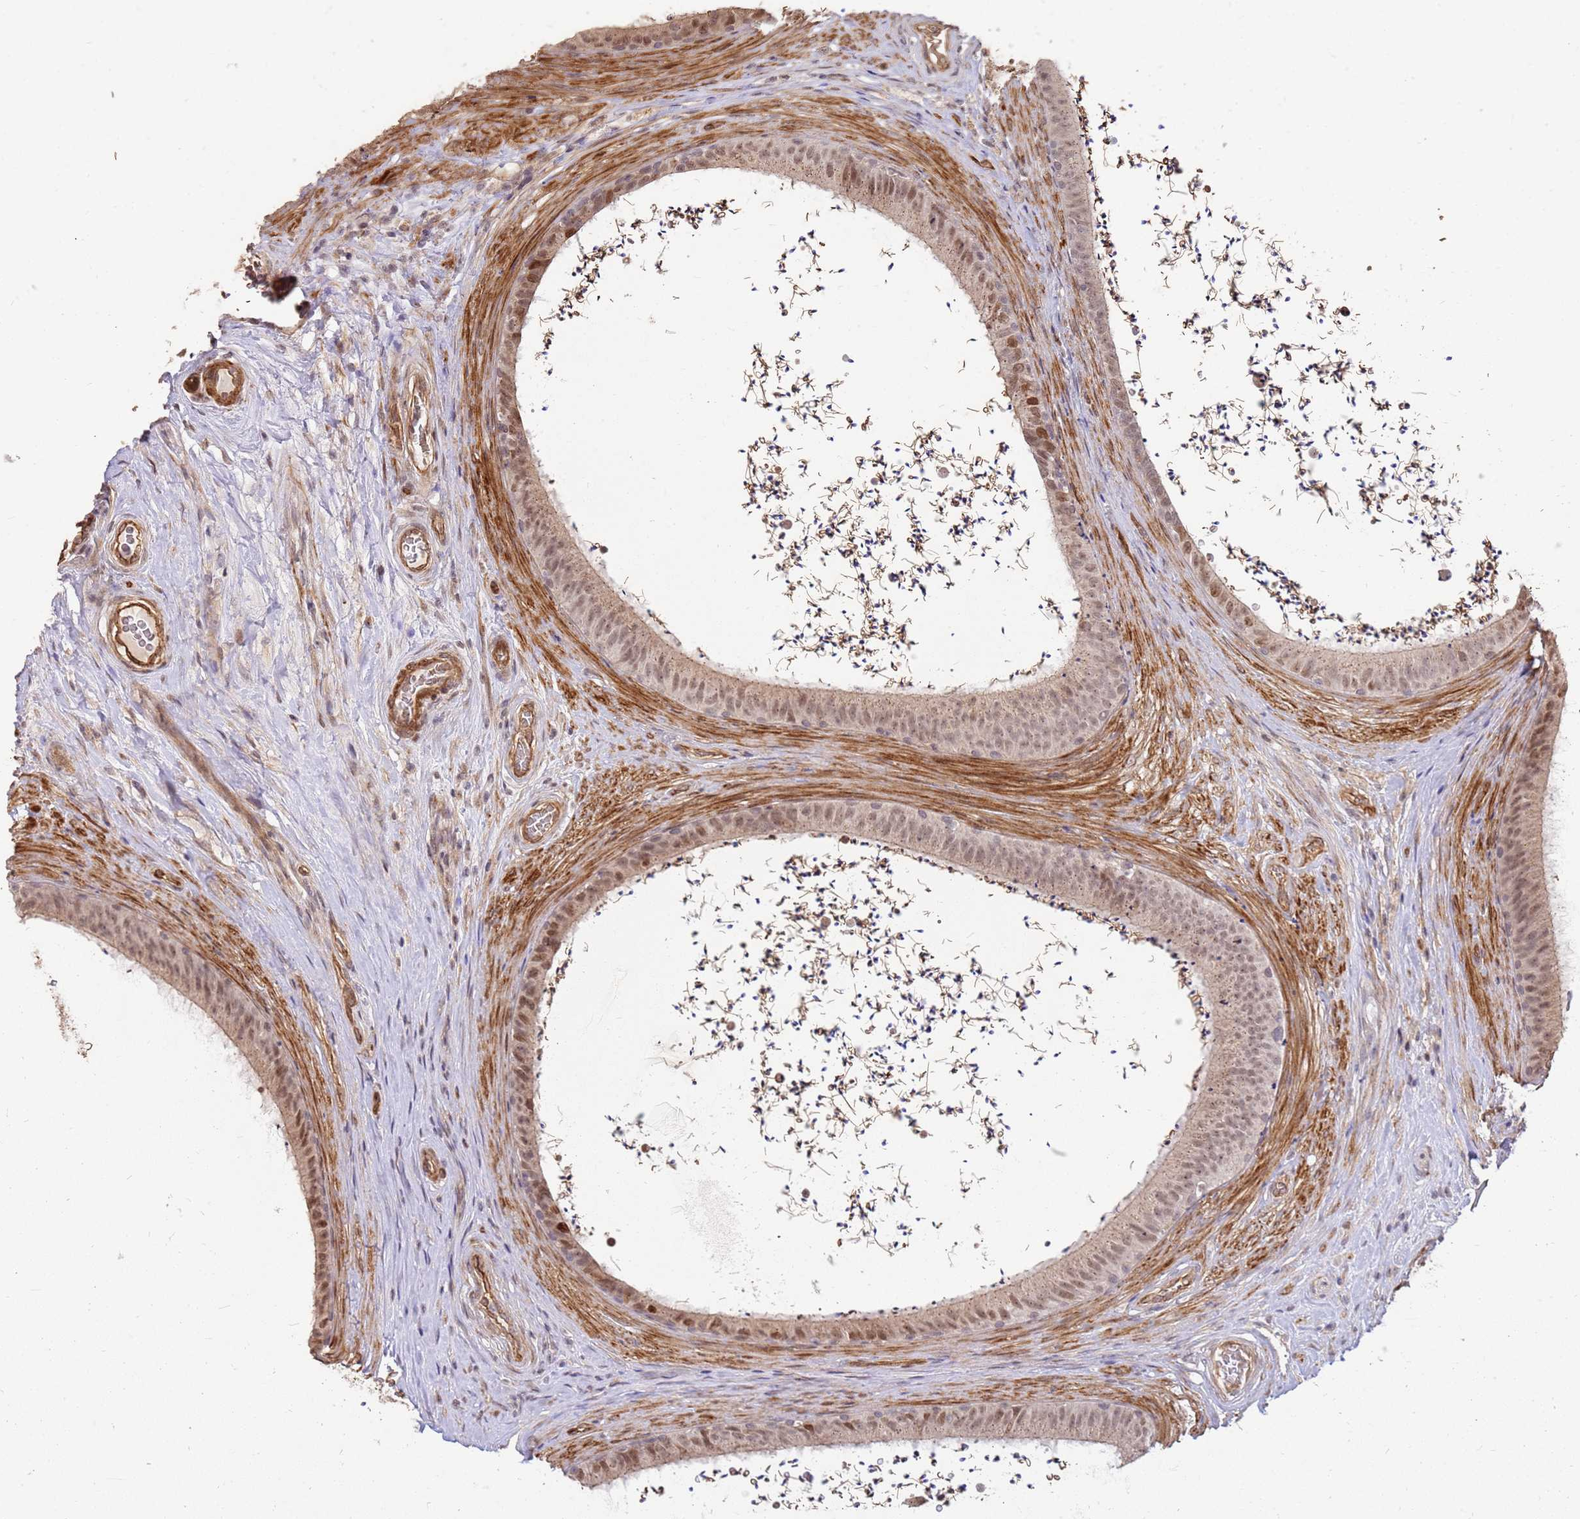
{"staining": {"intensity": "moderate", "quantity": ">75%", "location": "cytoplasmic/membranous,nuclear"}, "tissue": "epididymis", "cell_type": "Glandular cells", "image_type": "normal", "snomed": [{"axis": "morphology", "description": "Normal tissue, NOS"}, {"axis": "topography", "description": "Testis"}, {"axis": "topography", "description": "Epididymis"}], "caption": "A histopathology image showing moderate cytoplasmic/membranous,nuclear expression in about >75% of glandular cells in normal epididymis, as visualized by brown immunohistochemical staining.", "gene": "ST18", "patient": {"sex": "male", "age": 41}}